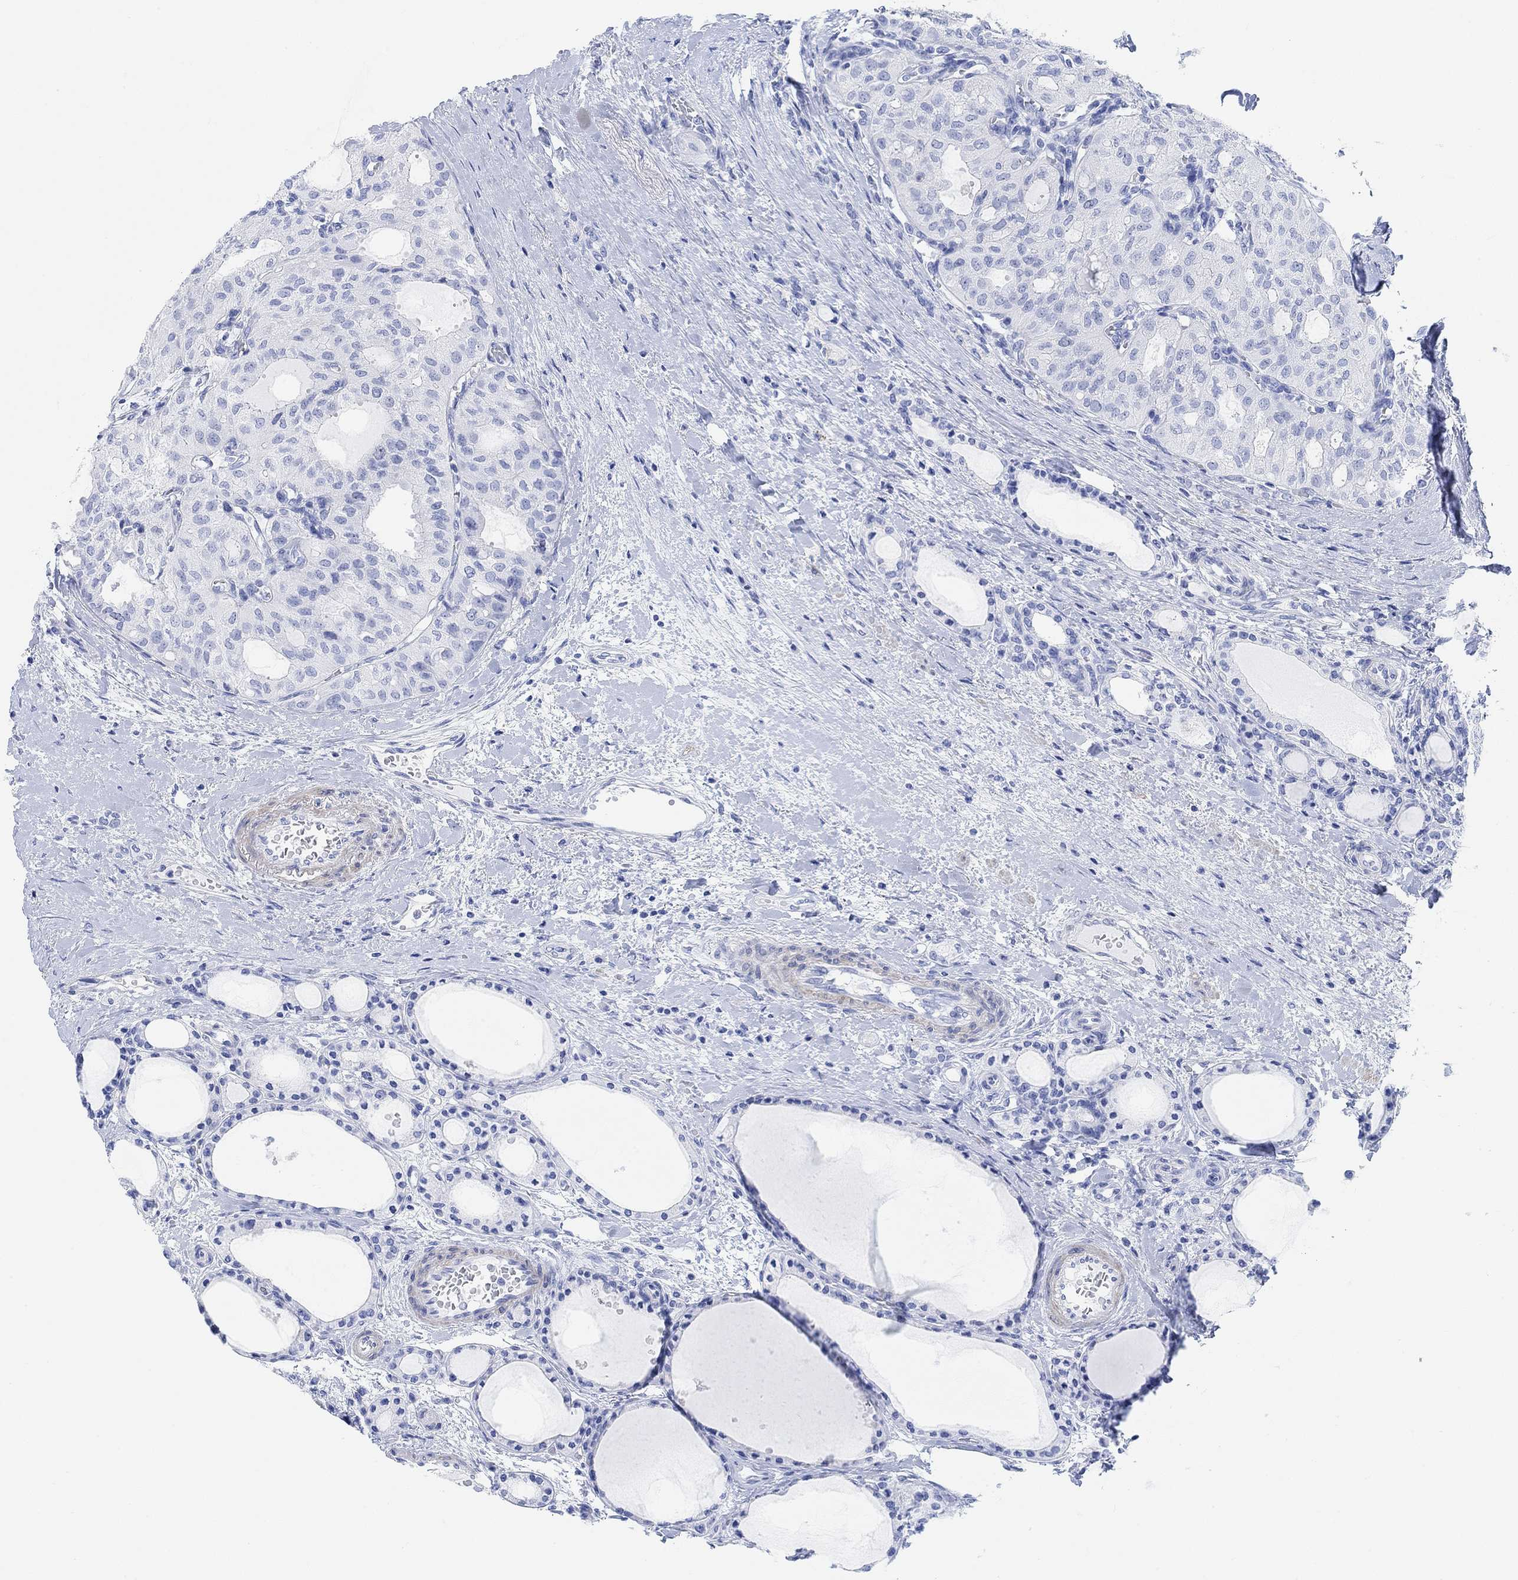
{"staining": {"intensity": "negative", "quantity": "none", "location": "none"}, "tissue": "thyroid cancer", "cell_type": "Tumor cells", "image_type": "cancer", "snomed": [{"axis": "morphology", "description": "Follicular adenoma carcinoma, NOS"}, {"axis": "topography", "description": "Thyroid gland"}], "caption": "An IHC micrograph of thyroid follicular adenoma carcinoma is shown. There is no staining in tumor cells of thyroid follicular adenoma carcinoma. (DAB immunohistochemistry (IHC), high magnification).", "gene": "ANKRD33", "patient": {"sex": "male", "age": 75}}